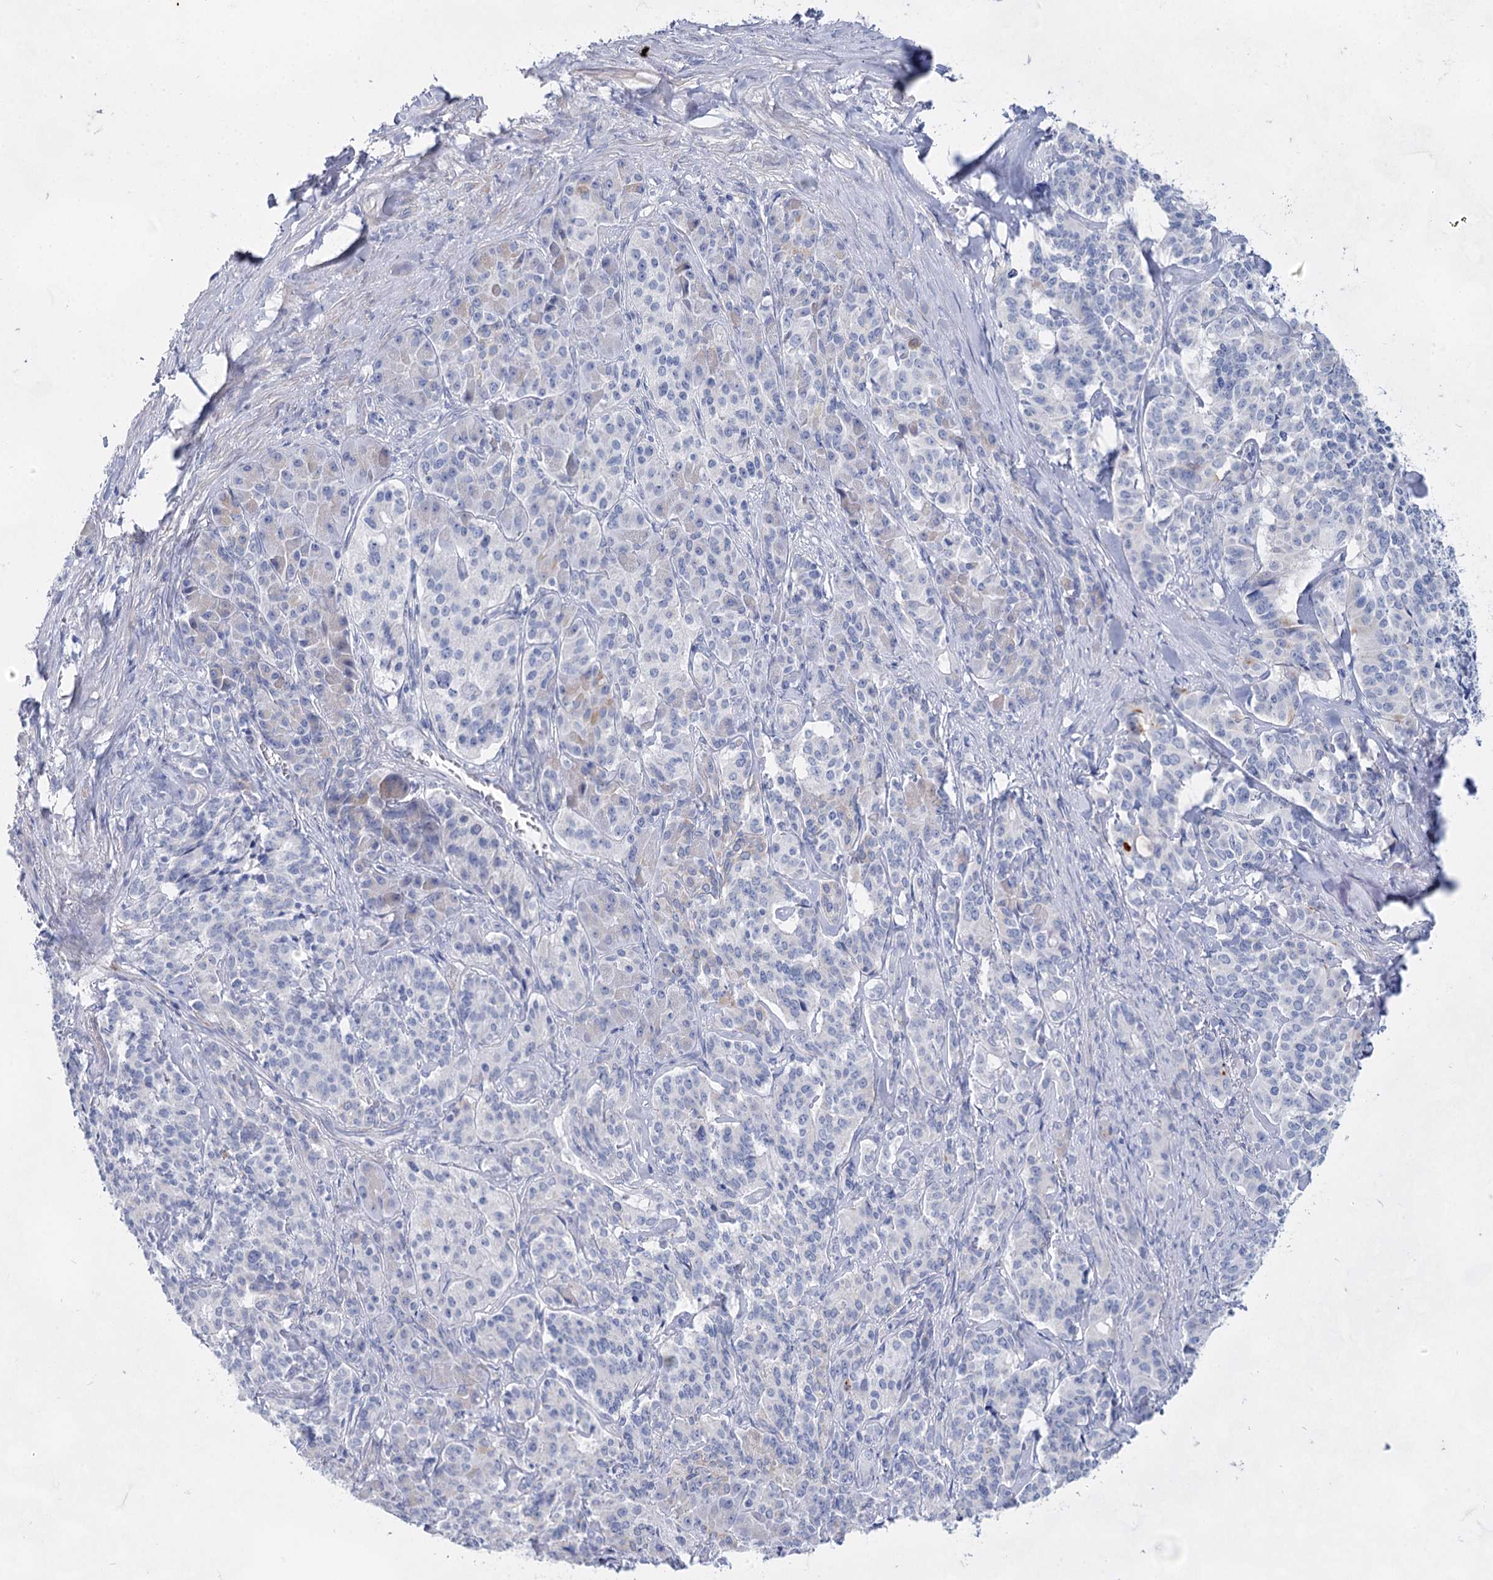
{"staining": {"intensity": "negative", "quantity": "none", "location": "none"}, "tissue": "pancreatic cancer", "cell_type": "Tumor cells", "image_type": "cancer", "snomed": [{"axis": "morphology", "description": "Adenocarcinoma, NOS"}, {"axis": "topography", "description": "Pancreas"}], "caption": "A high-resolution photomicrograph shows IHC staining of pancreatic cancer, which reveals no significant positivity in tumor cells.", "gene": "ACRV1", "patient": {"sex": "female", "age": 74}}